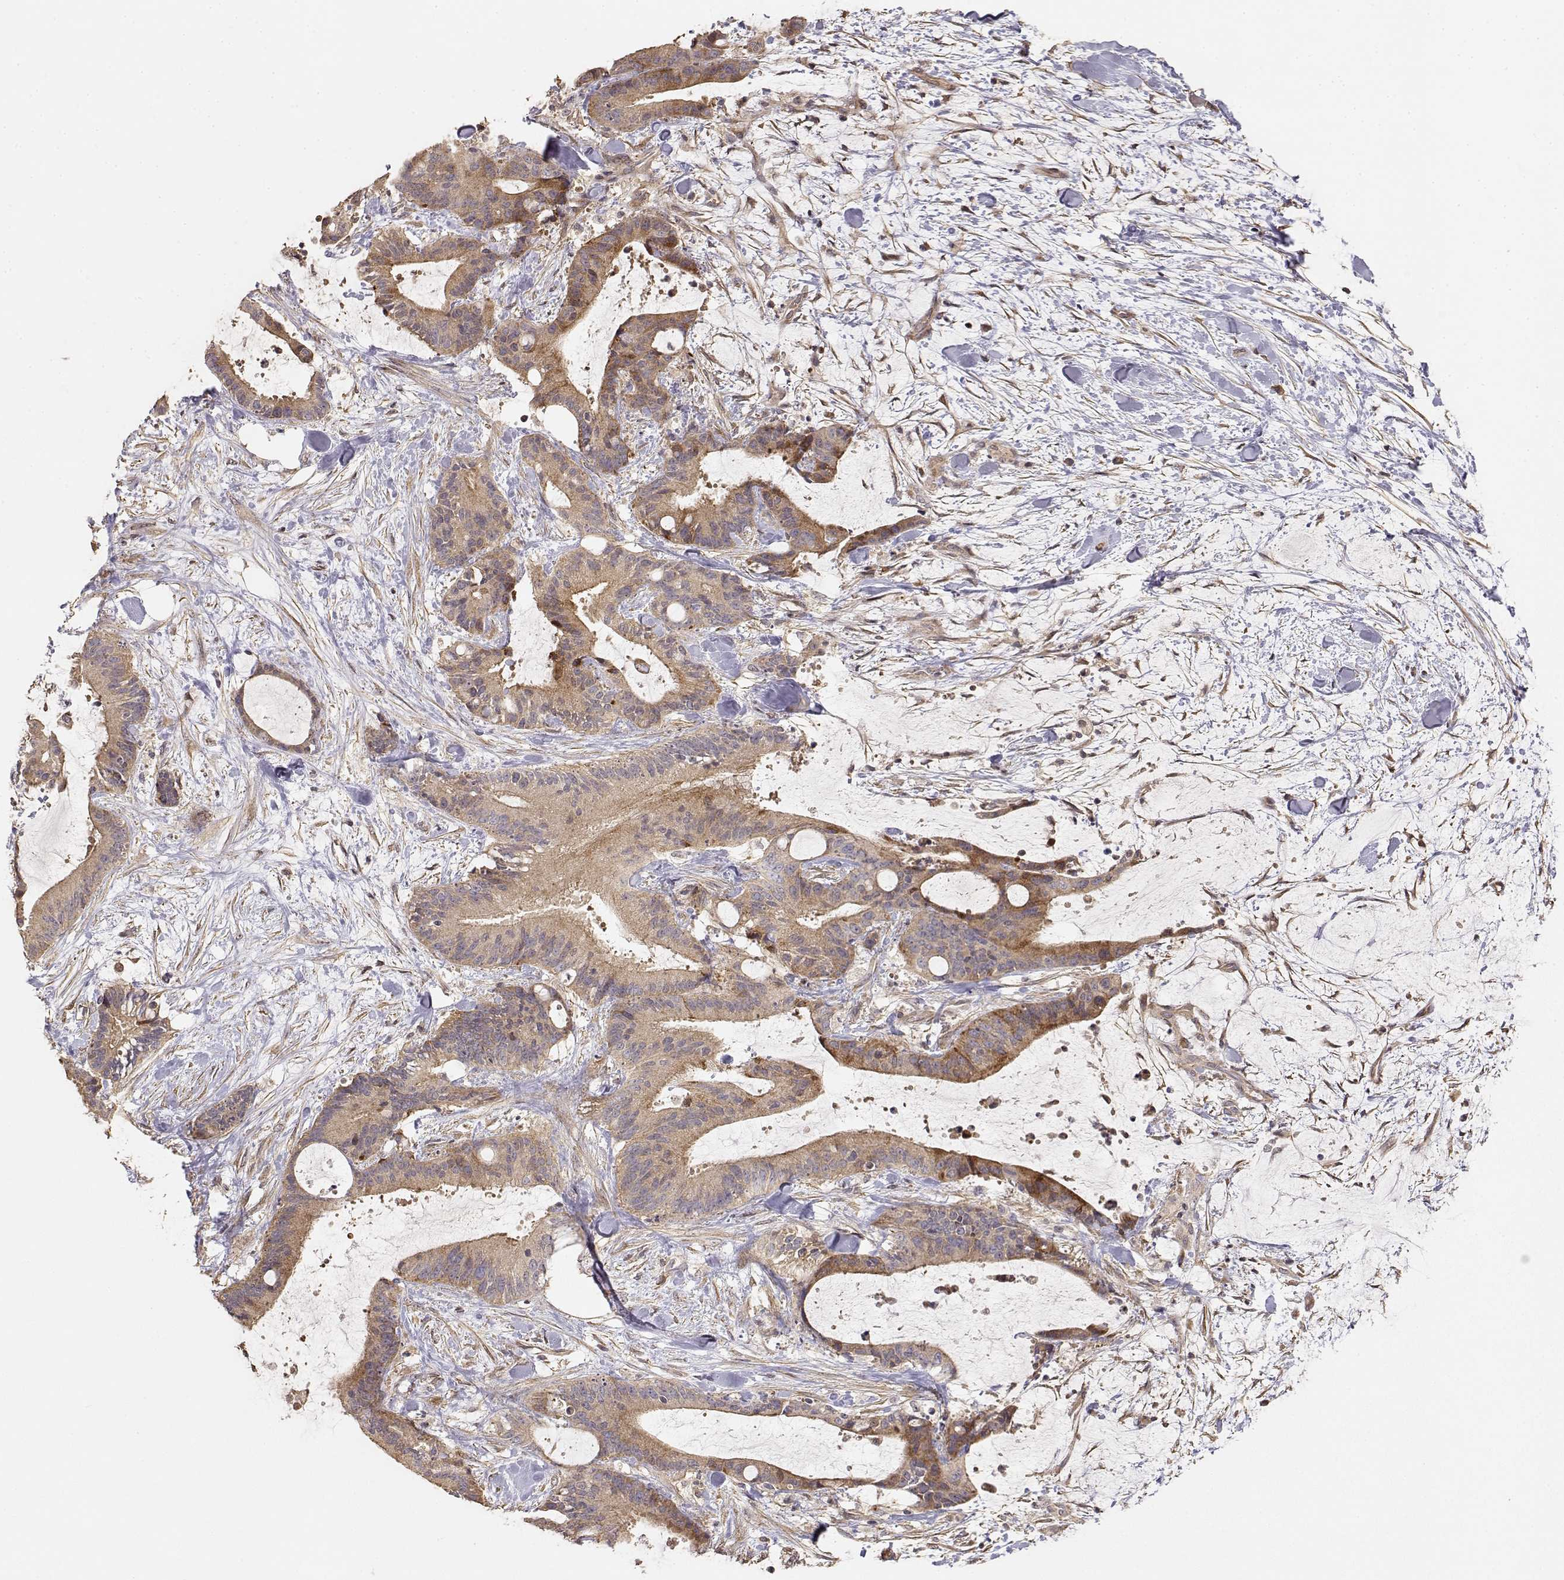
{"staining": {"intensity": "weak", "quantity": ">75%", "location": "cytoplasmic/membranous"}, "tissue": "liver cancer", "cell_type": "Tumor cells", "image_type": "cancer", "snomed": [{"axis": "morphology", "description": "Cholangiocarcinoma"}, {"axis": "topography", "description": "Liver"}], "caption": "A low amount of weak cytoplasmic/membranous staining is appreciated in about >75% of tumor cells in cholangiocarcinoma (liver) tissue.", "gene": "PICK1", "patient": {"sex": "female", "age": 73}}